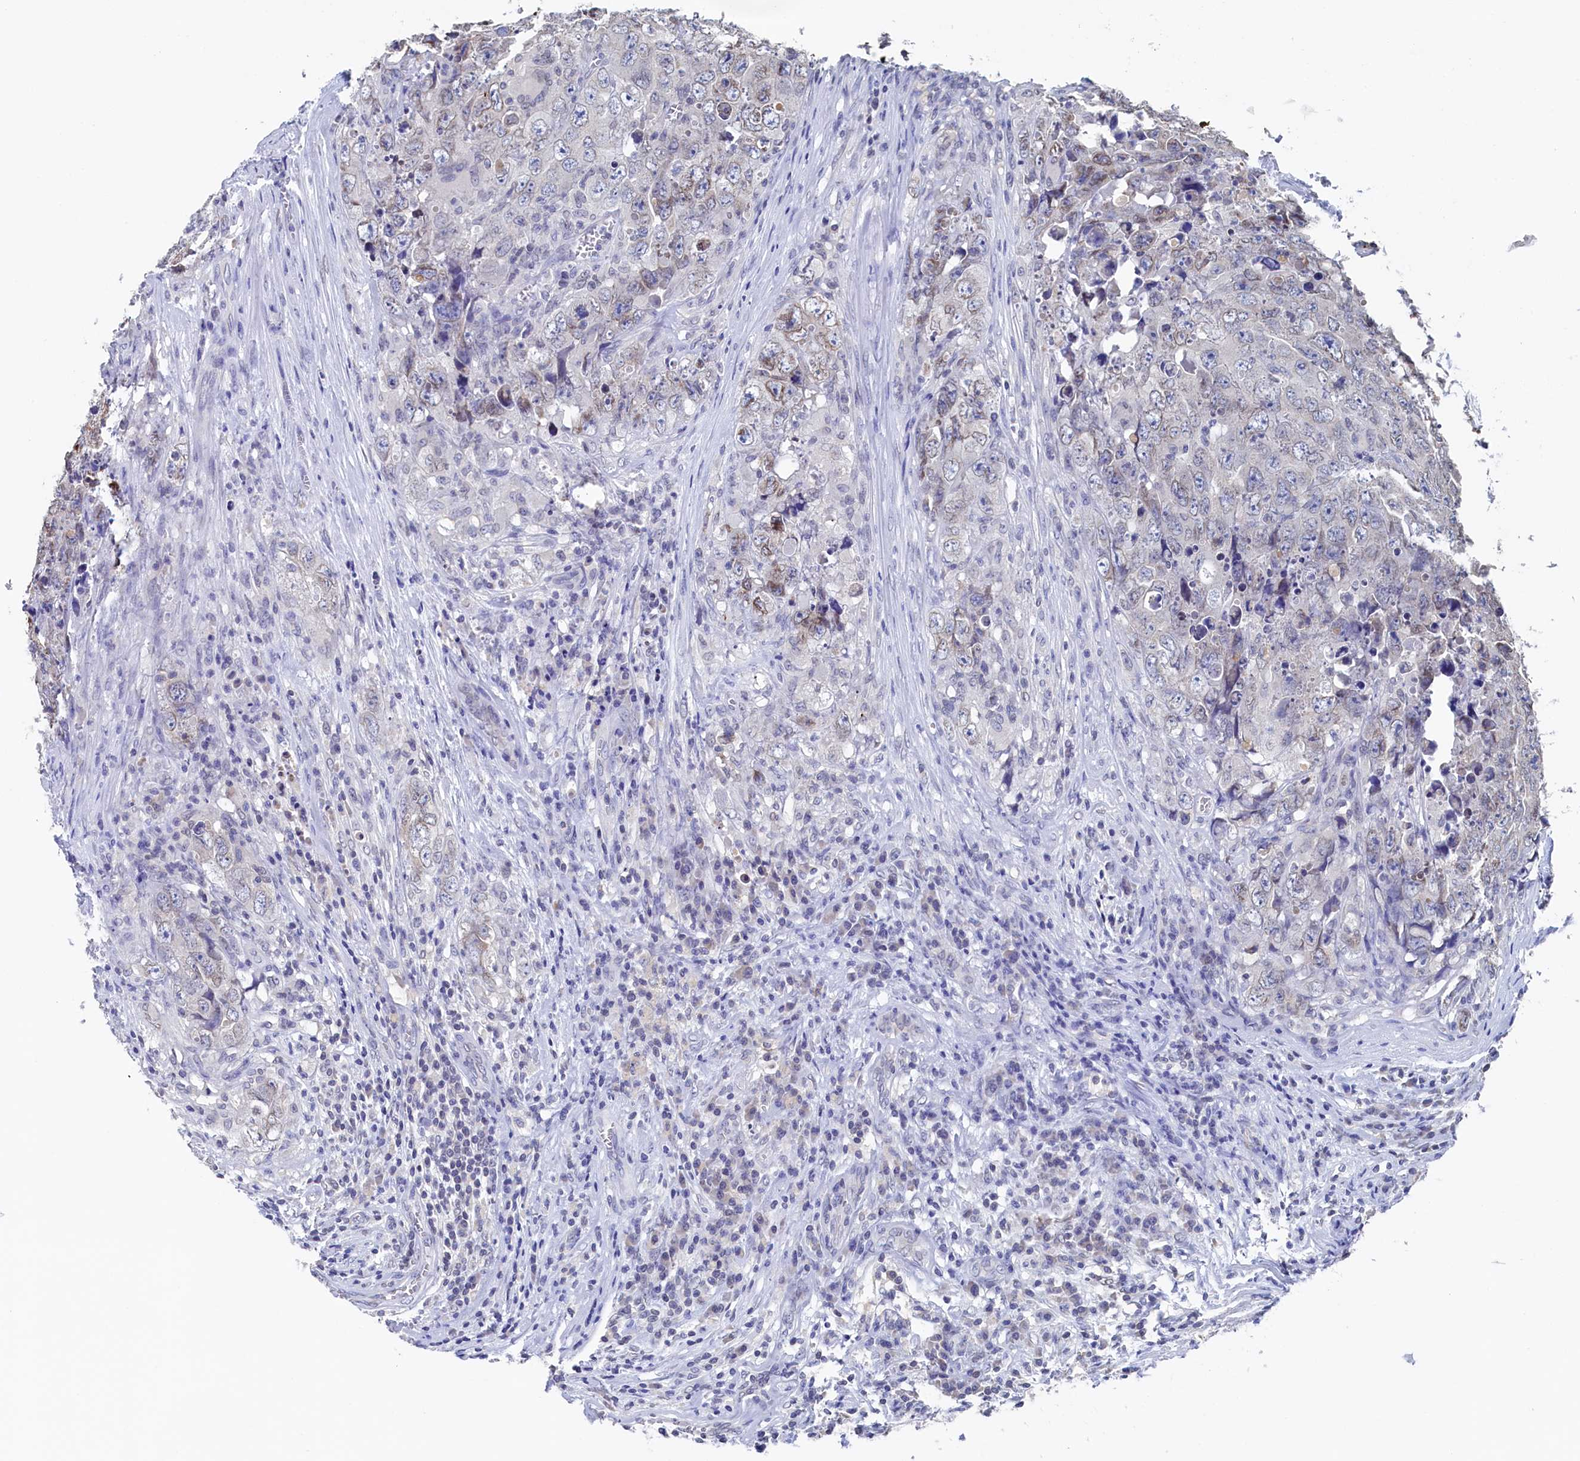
{"staining": {"intensity": "negative", "quantity": "none", "location": "none"}, "tissue": "testis cancer", "cell_type": "Tumor cells", "image_type": "cancer", "snomed": [{"axis": "morphology", "description": "Seminoma, NOS"}, {"axis": "morphology", "description": "Carcinoma, Embryonal, NOS"}, {"axis": "topography", "description": "Testis"}], "caption": "Immunohistochemistry histopathology image of testis cancer stained for a protein (brown), which reveals no expression in tumor cells.", "gene": "C11orf54", "patient": {"sex": "male", "age": 43}}